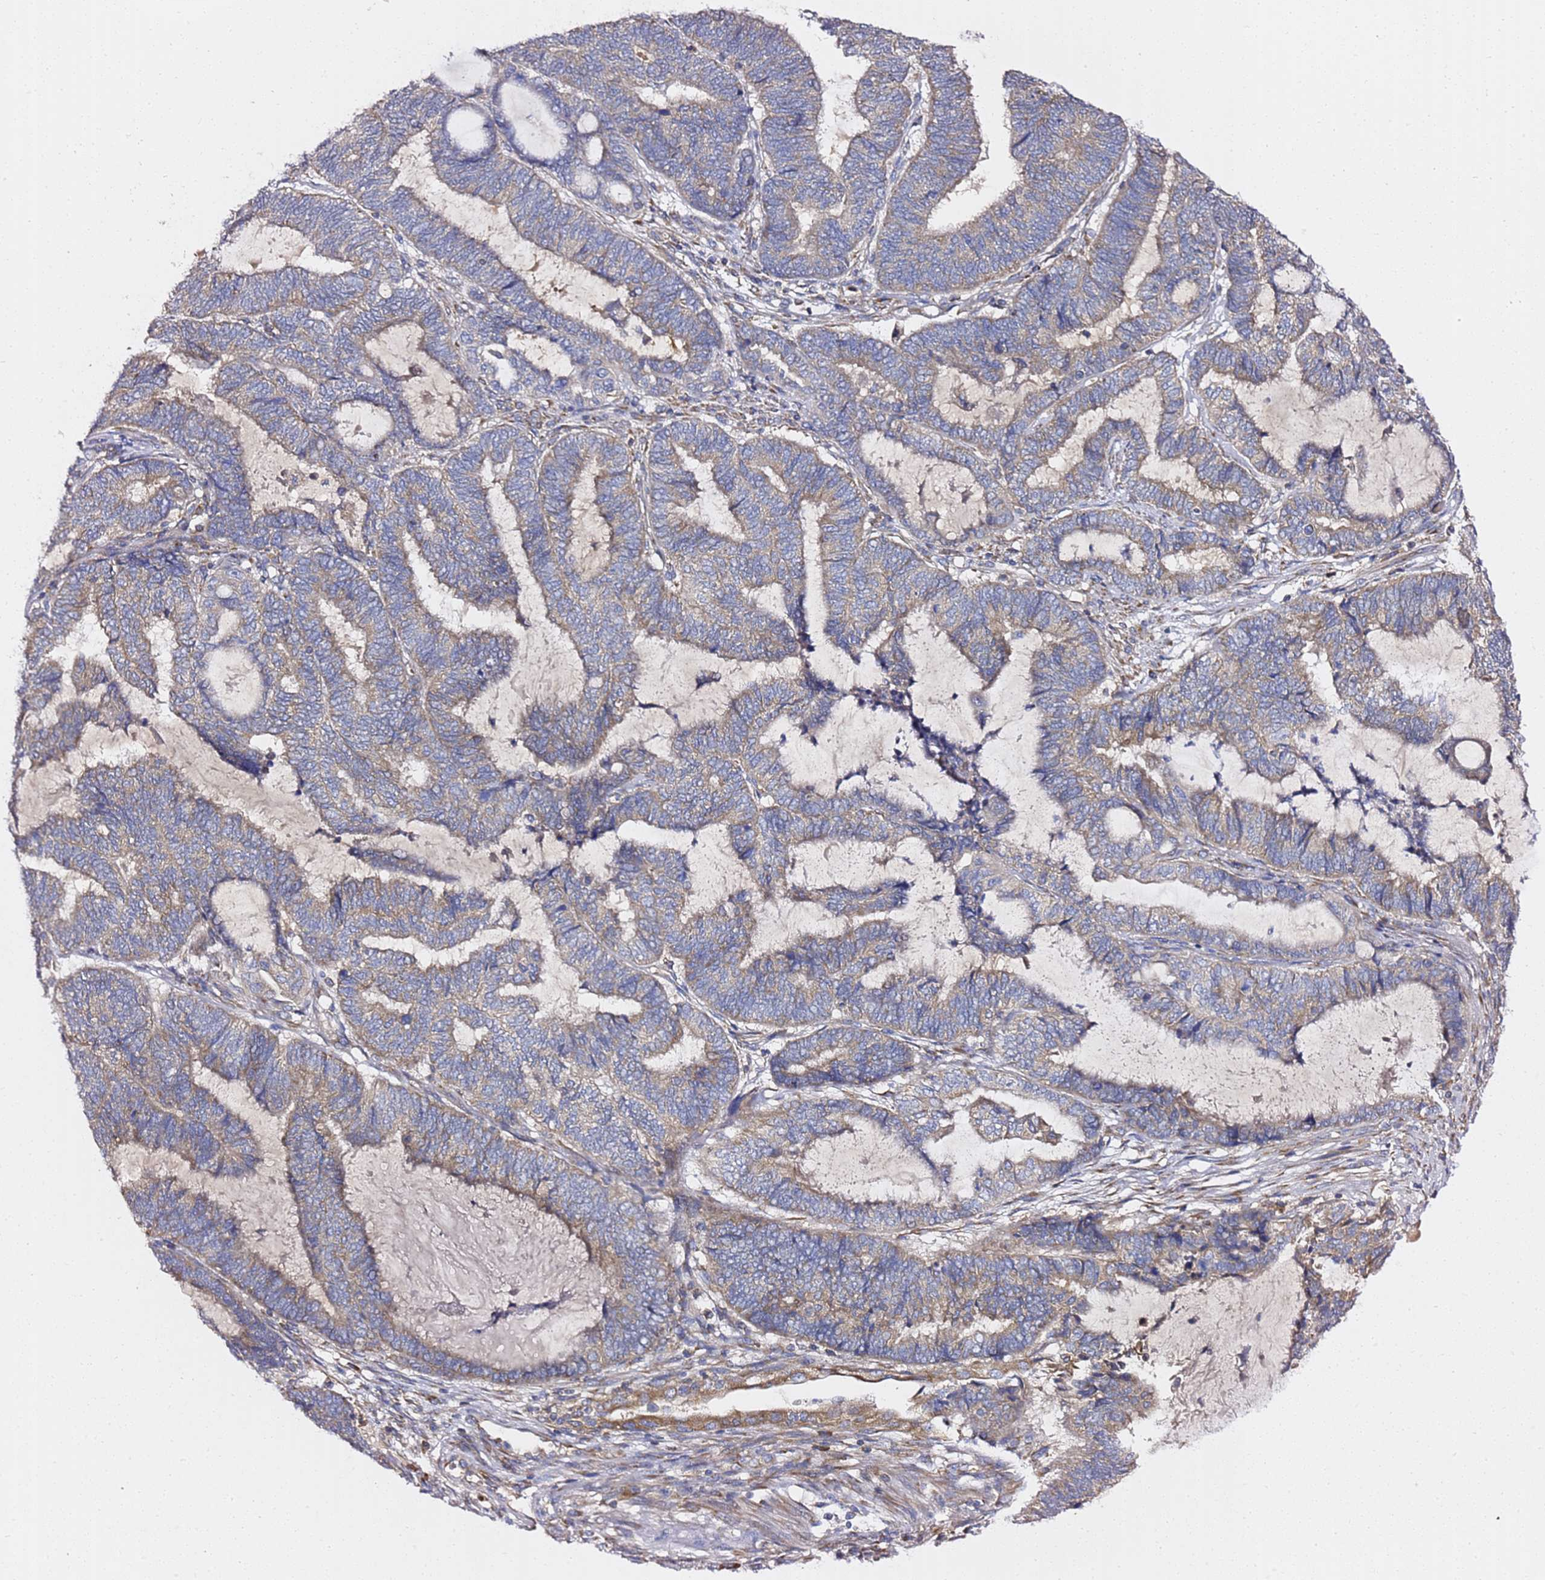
{"staining": {"intensity": "weak", "quantity": "25%-75%", "location": "cytoplasmic/membranous"}, "tissue": "endometrial cancer", "cell_type": "Tumor cells", "image_type": "cancer", "snomed": [{"axis": "morphology", "description": "Adenocarcinoma, NOS"}, {"axis": "topography", "description": "Uterus"}, {"axis": "topography", "description": "Endometrium"}], "caption": "Human endometrial cancer (adenocarcinoma) stained with a brown dye reveals weak cytoplasmic/membranous positive expression in approximately 25%-75% of tumor cells.", "gene": "C19orf12", "patient": {"sex": "female", "age": 70}}